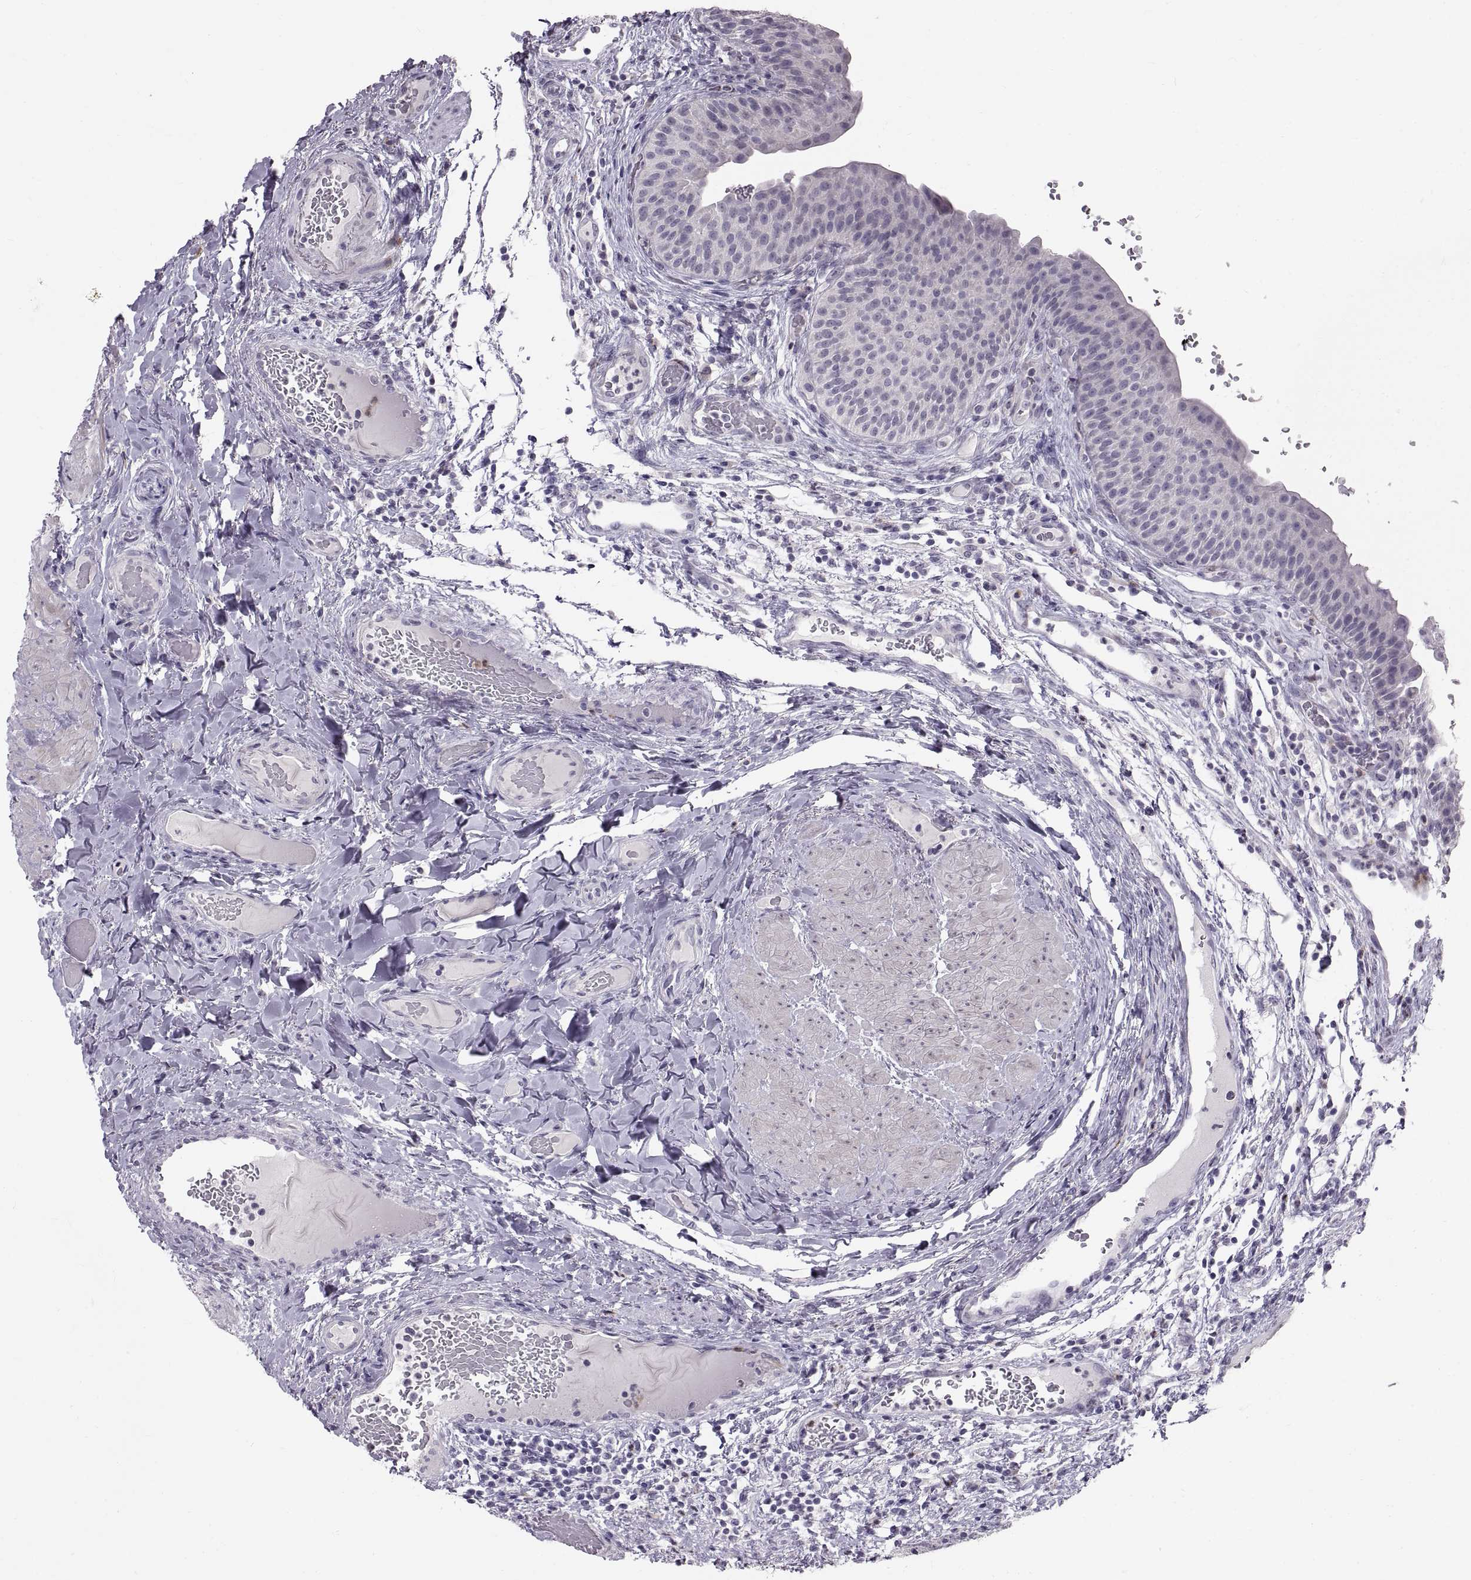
{"staining": {"intensity": "negative", "quantity": "none", "location": "none"}, "tissue": "urinary bladder", "cell_type": "Urothelial cells", "image_type": "normal", "snomed": [{"axis": "morphology", "description": "Normal tissue, NOS"}, {"axis": "topography", "description": "Urinary bladder"}], "caption": "Immunohistochemistry of benign human urinary bladder reveals no positivity in urothelial cells.", "gene": "SPACDR", "patient": {"sex": "male", "age": 66}}